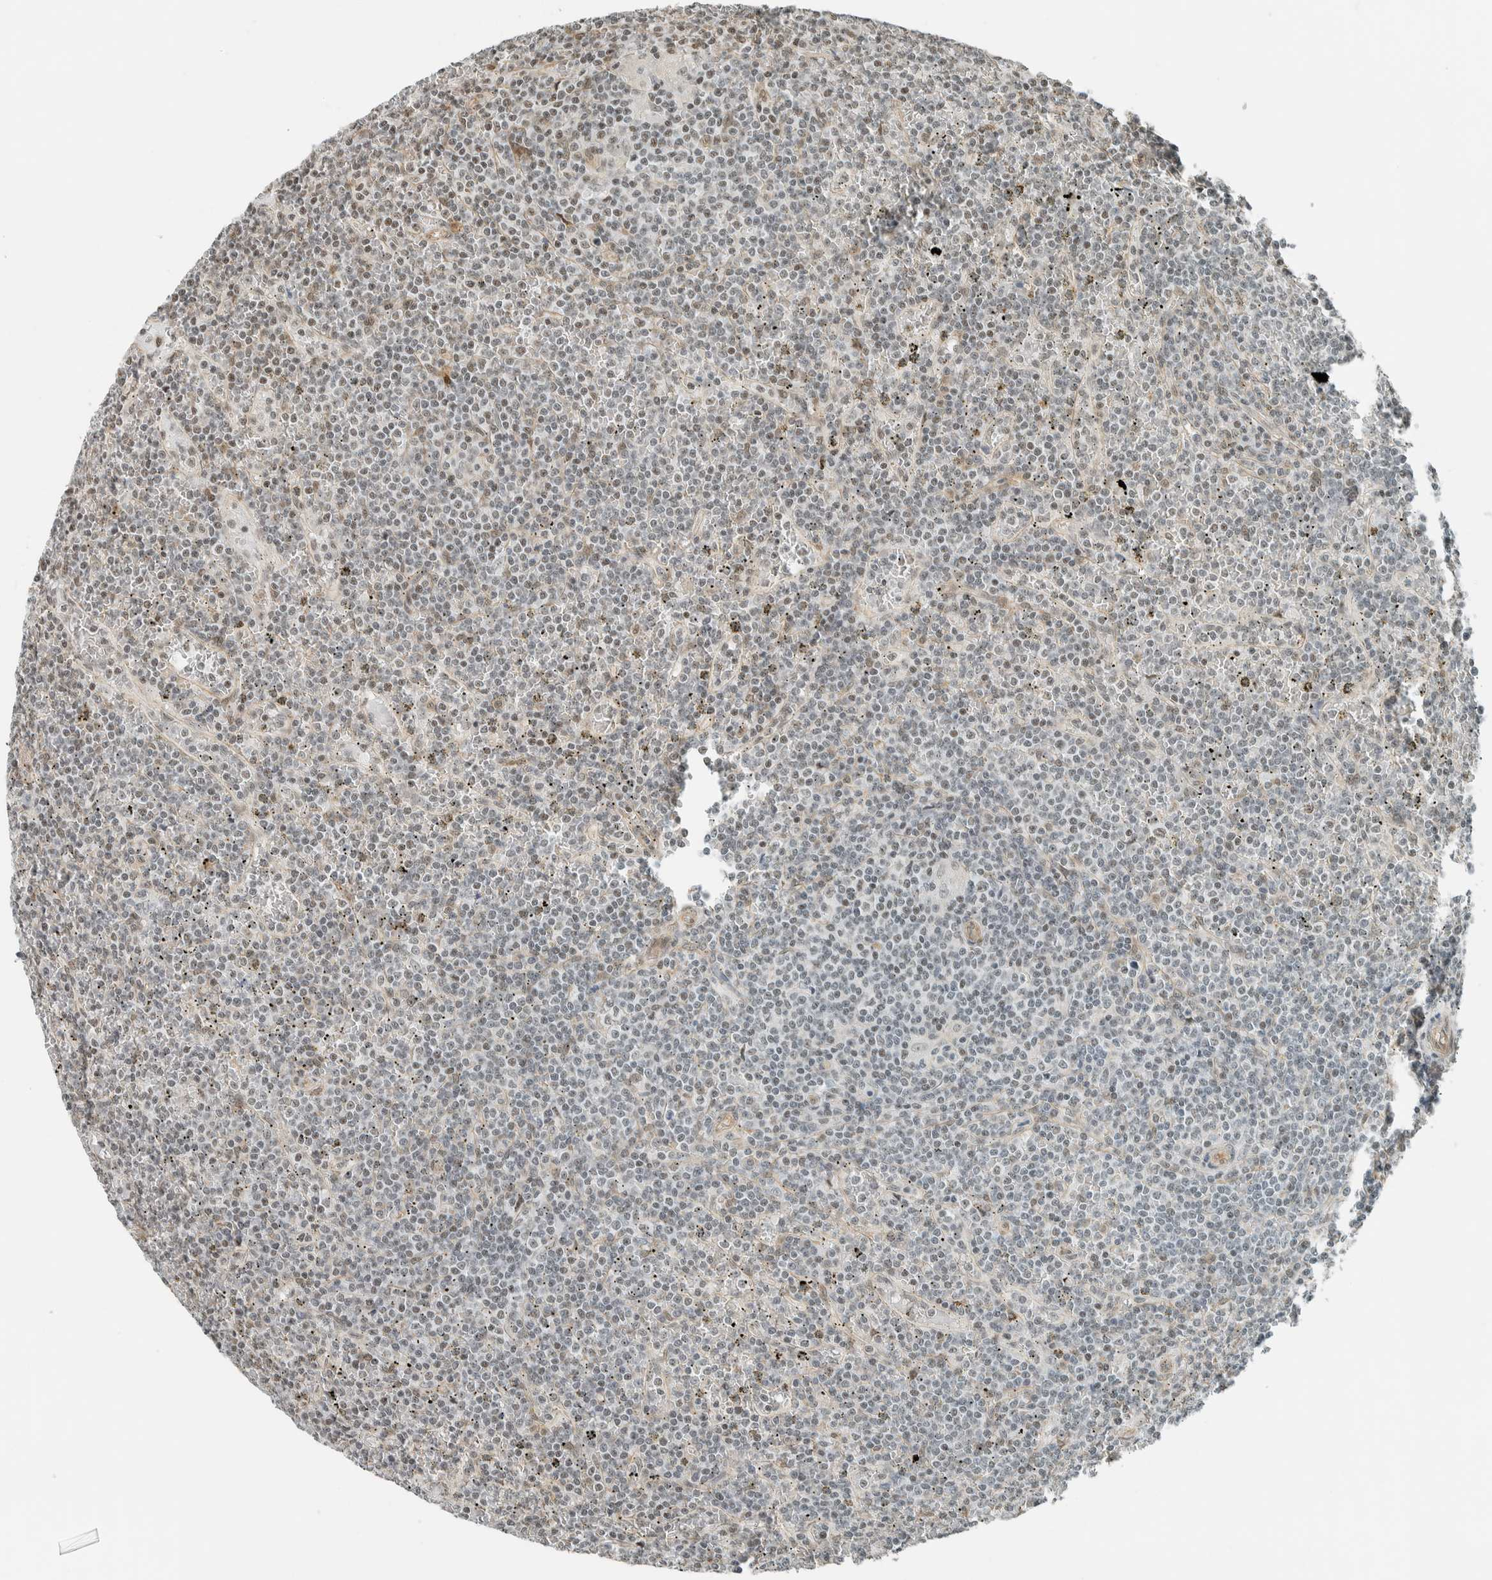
{"staining": {"intensity": "weak", "quantity": "<25%", "location": "nuclear"}, "tissue": "lymphoma", "cell_type": "Tumor cells", "image_type": "cancer", "snomed": [{"axis": "morphology", "description": "Malignant lymphoma, non-Hodgkin's type, Low grade"}, {"axis": "topography", "description": "Spleen"}], "caption": "A photomicrograph of human lymphoma is negative for staining in tumor cells.", "gene": "NIBAN2", "patient": {"sex": "female", "age": 19}}